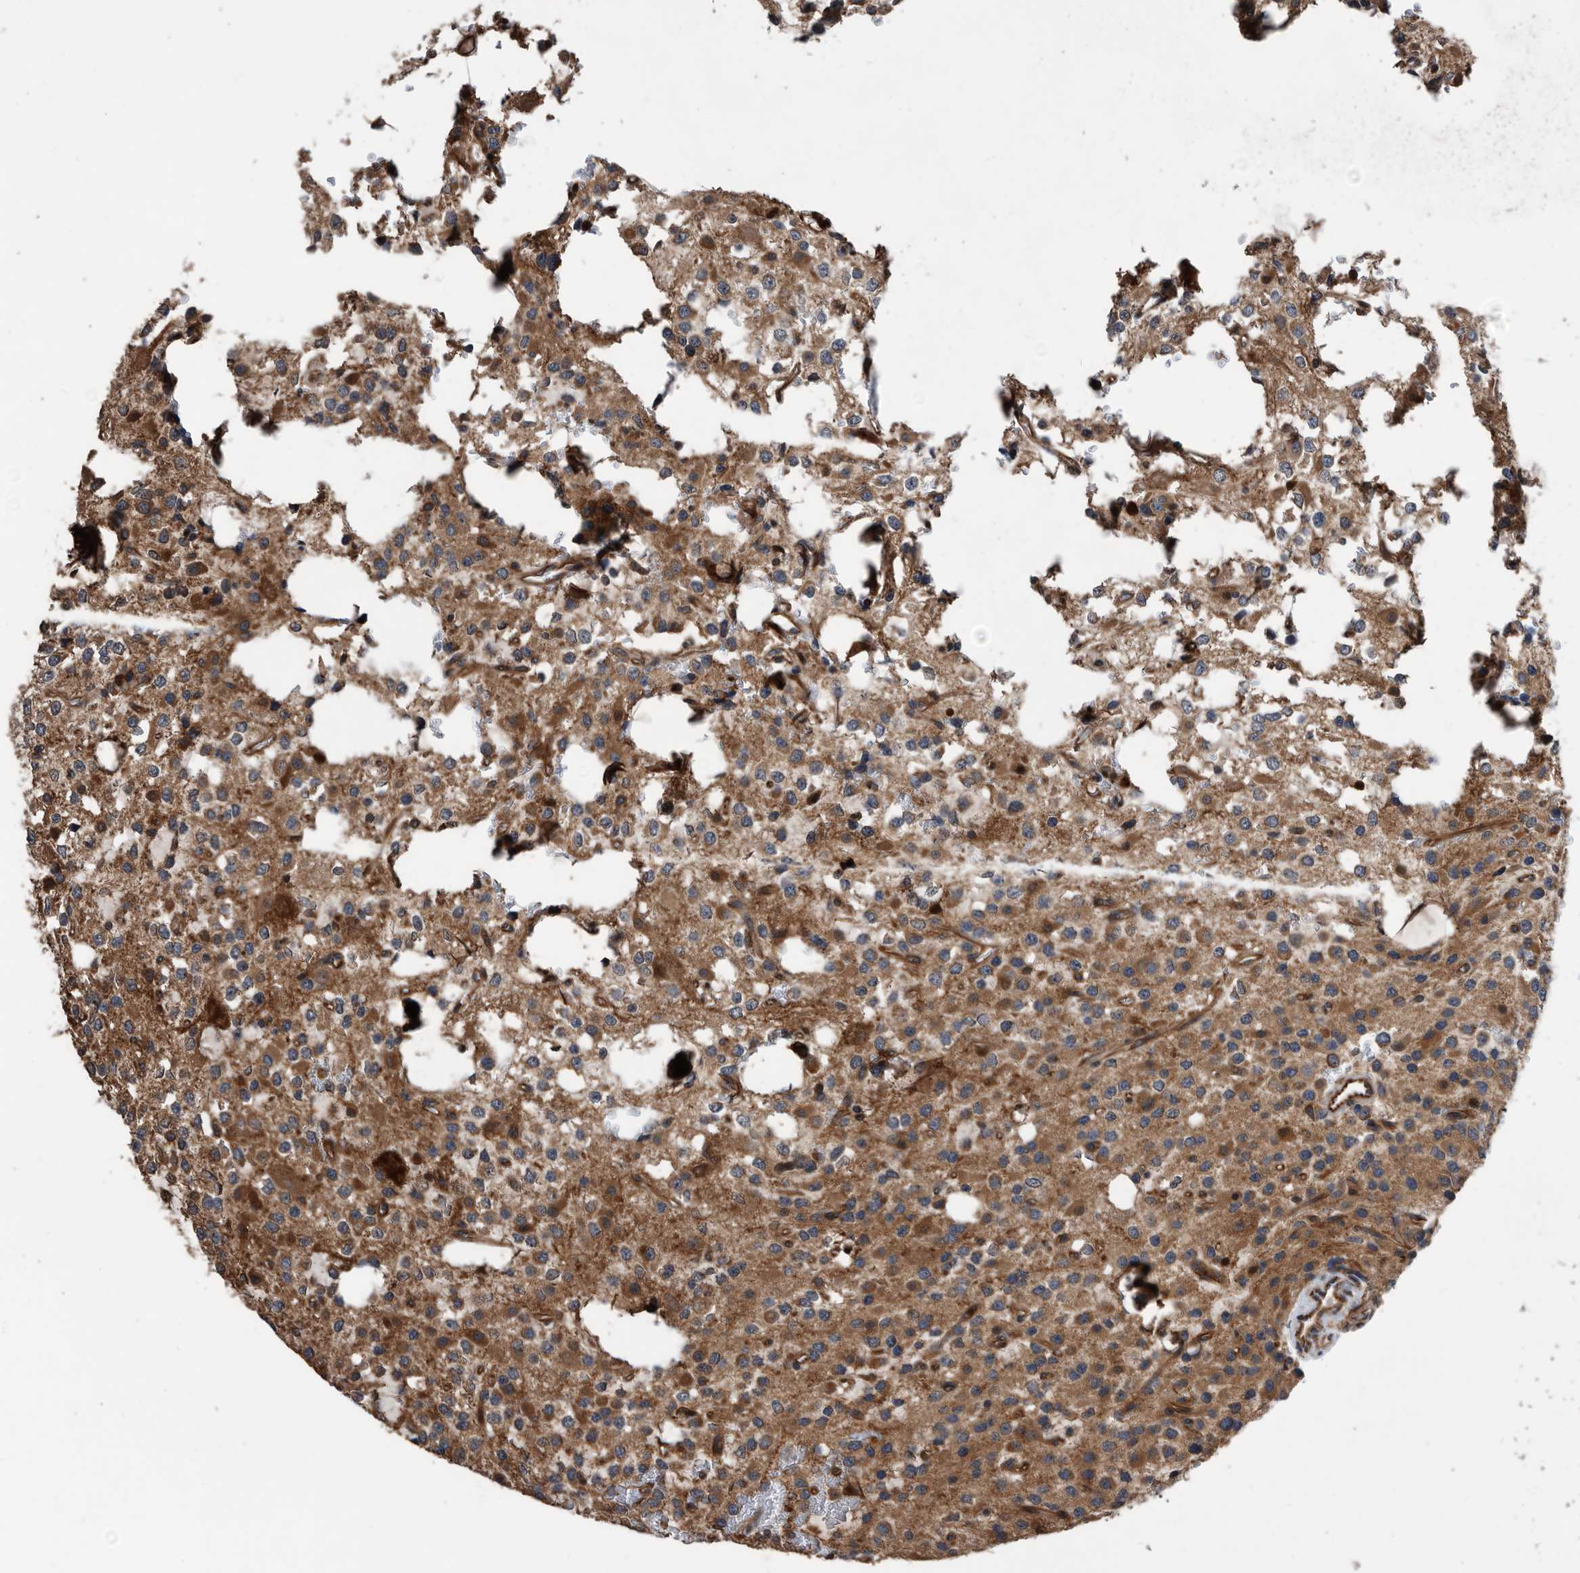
{"staining": {"intensity": "moderate", "quantity": "25%-75%", "location": "cytoplasmic/membranous"}, "tissue": "glioma", "cell_type": "Tumor cells", "image_type": "cancer", "snomed": [{"axis": "morphology", "description": "Glioma, malignant, High grade"}, {"axis": "topography", "description": "Brain"}], "caption": "Protein analysis of malignant high-grade glioma tissue demonstrates moderate cytoplasmic/membranous expression in about 25%-75% of tumor cells.", "gene": "SERINC2", "patient": {"sex": "female", "age": 62}}